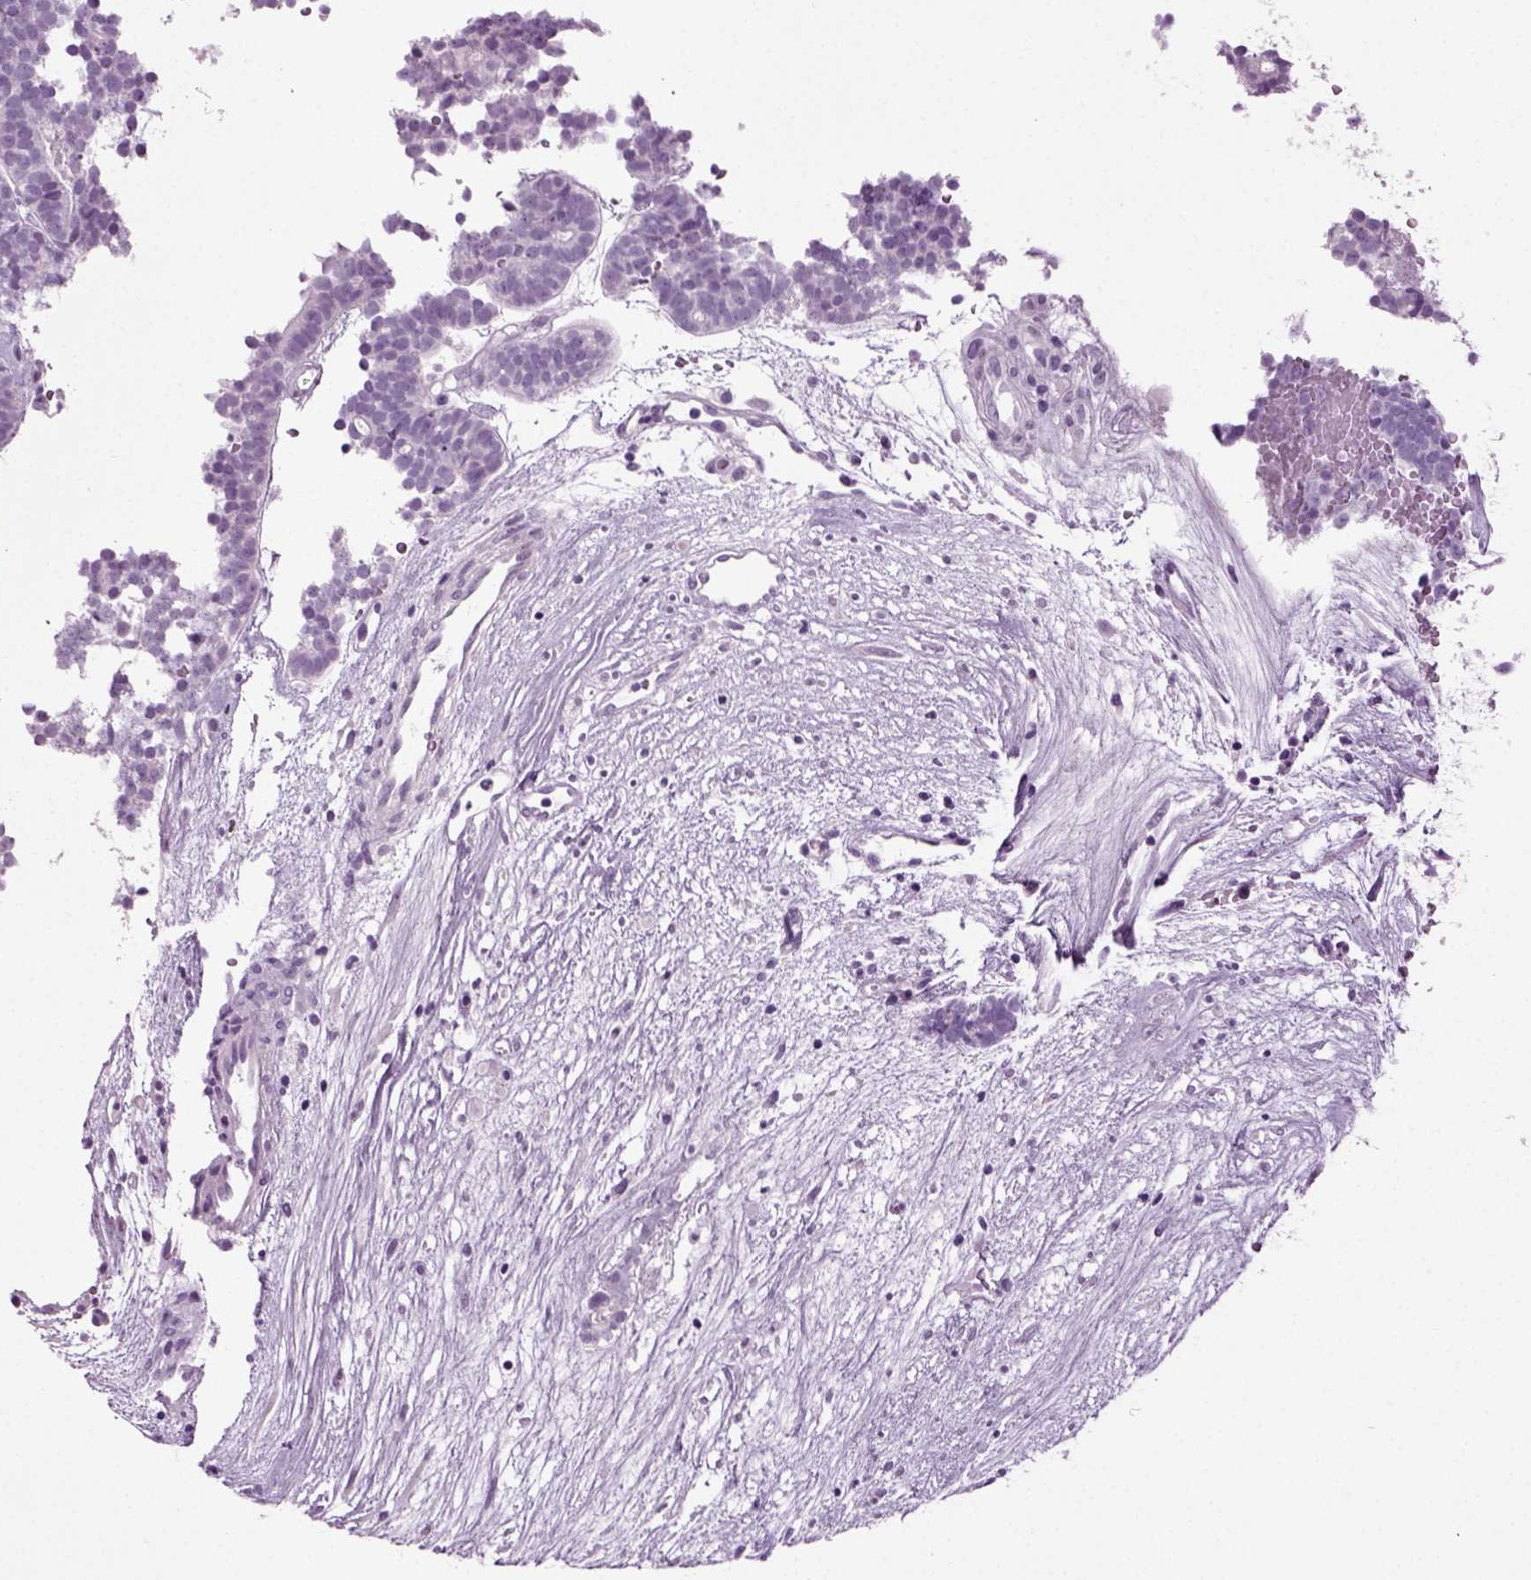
{"staining": {"intensity": "negative", "quantity": "none", "location": "none"}, "tissue": "head and neck cancer", "cell_type": "Tumor cells", "image_type": "cancer", "snomed": [{"axis": "morphology", "description": "Adenocarcinoma, NOS"}, {"axis": "topography", "description": "Head-Neck"}], "caption": "A photomicrograph of human head and neck cancer (adenocarcinoma) is negative for staining in tumor cells.", "gene": "PRLH", "patient": {"sex": "female", "age": 81}}